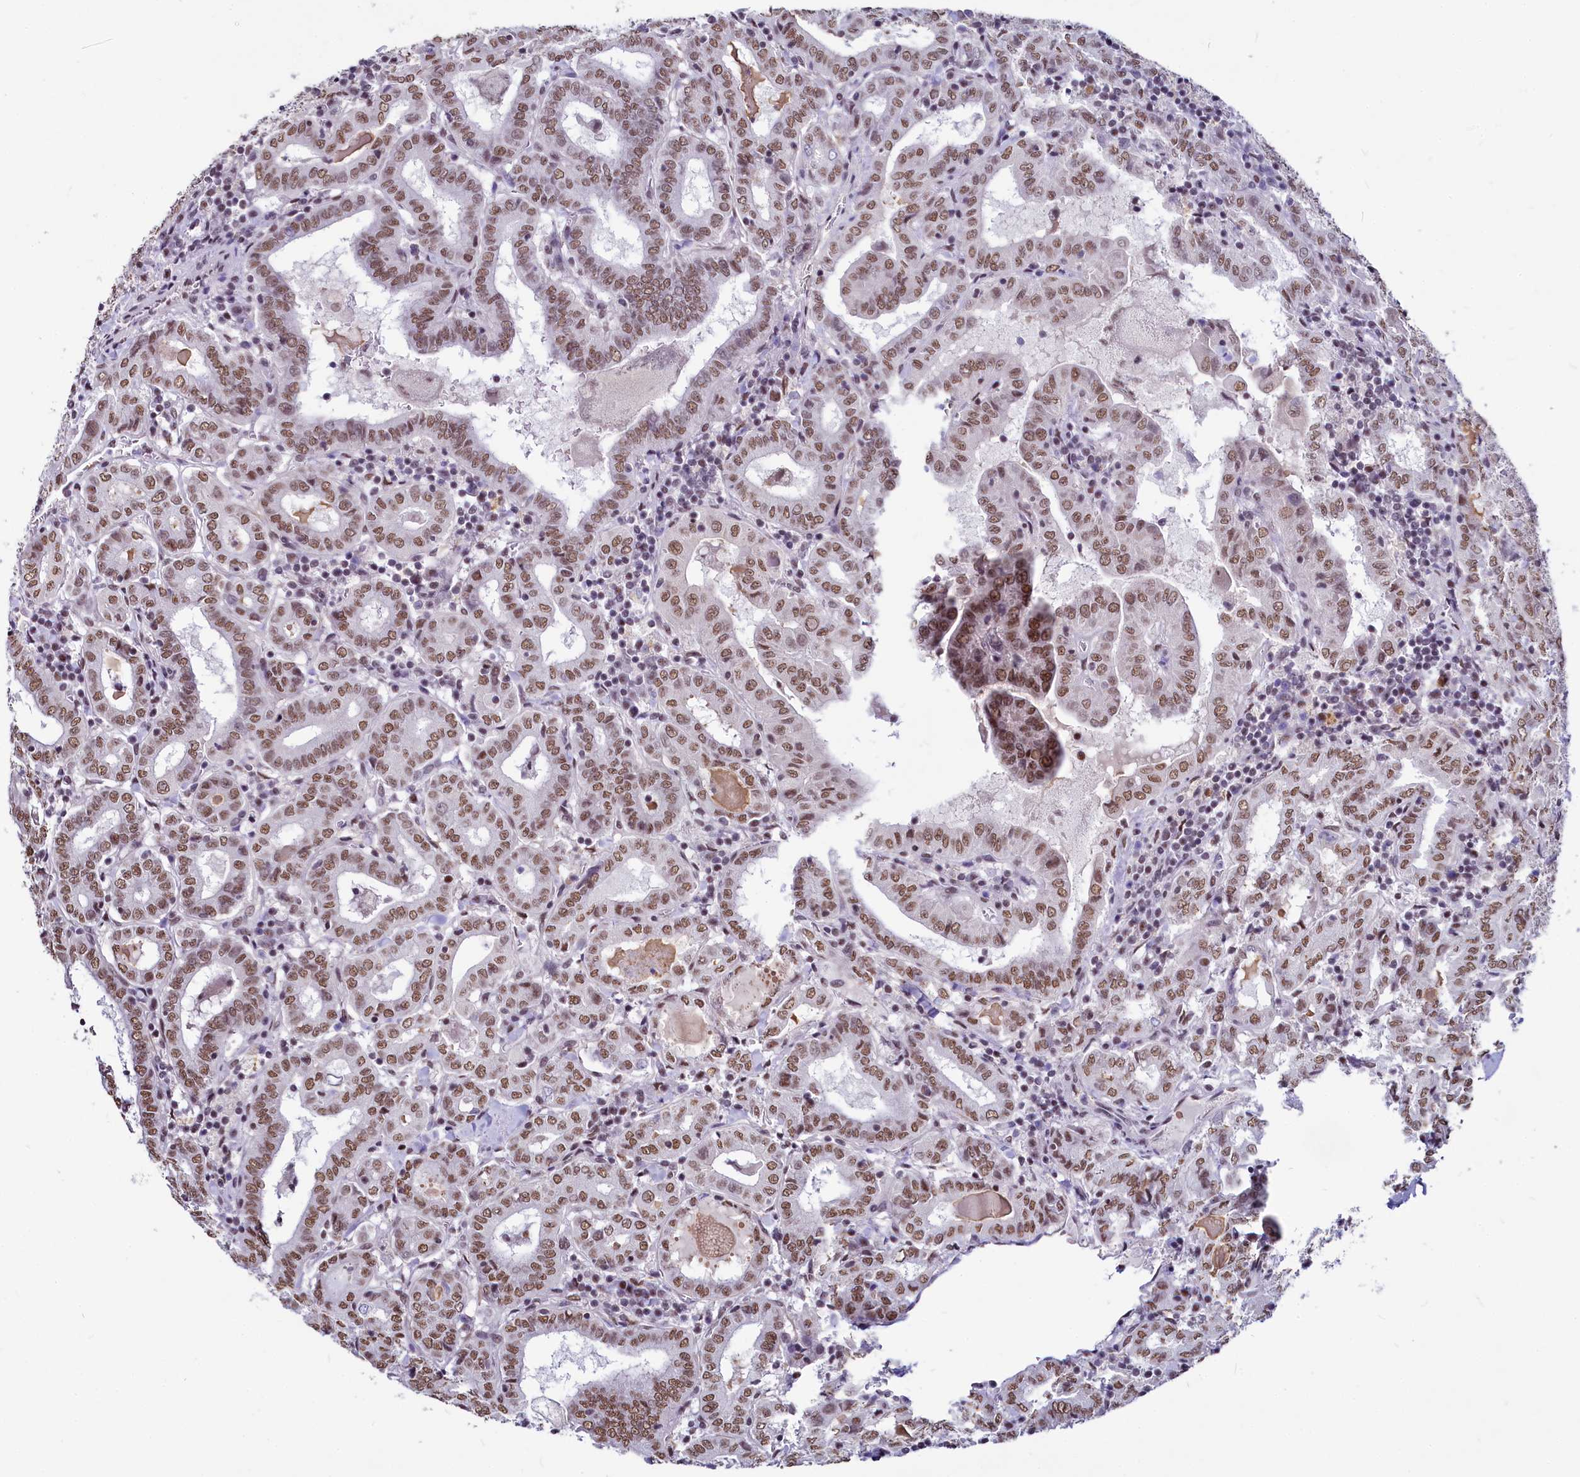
{"staining": {"intensity": "moderate", "quantity": ">75%", "location": "nuclear"}, "tissue": "thyroid cancer", "cell_type": "Tumor cells", "image_type": "cancer", "snomed": [{"axis": "morphology", "description": "Papillary adenocarcinoma, NOS"}, {"axis": "topography", "description": "Thyroid gland"}], "caption": "Human papillary adenocarcinoma (thyroid) stained for a protein (brown) shows moderate nuclear positive expression in about >75% of tumor cells.", "gene": "PARPBP", "patient": {"sex": "female", "age": 72}}